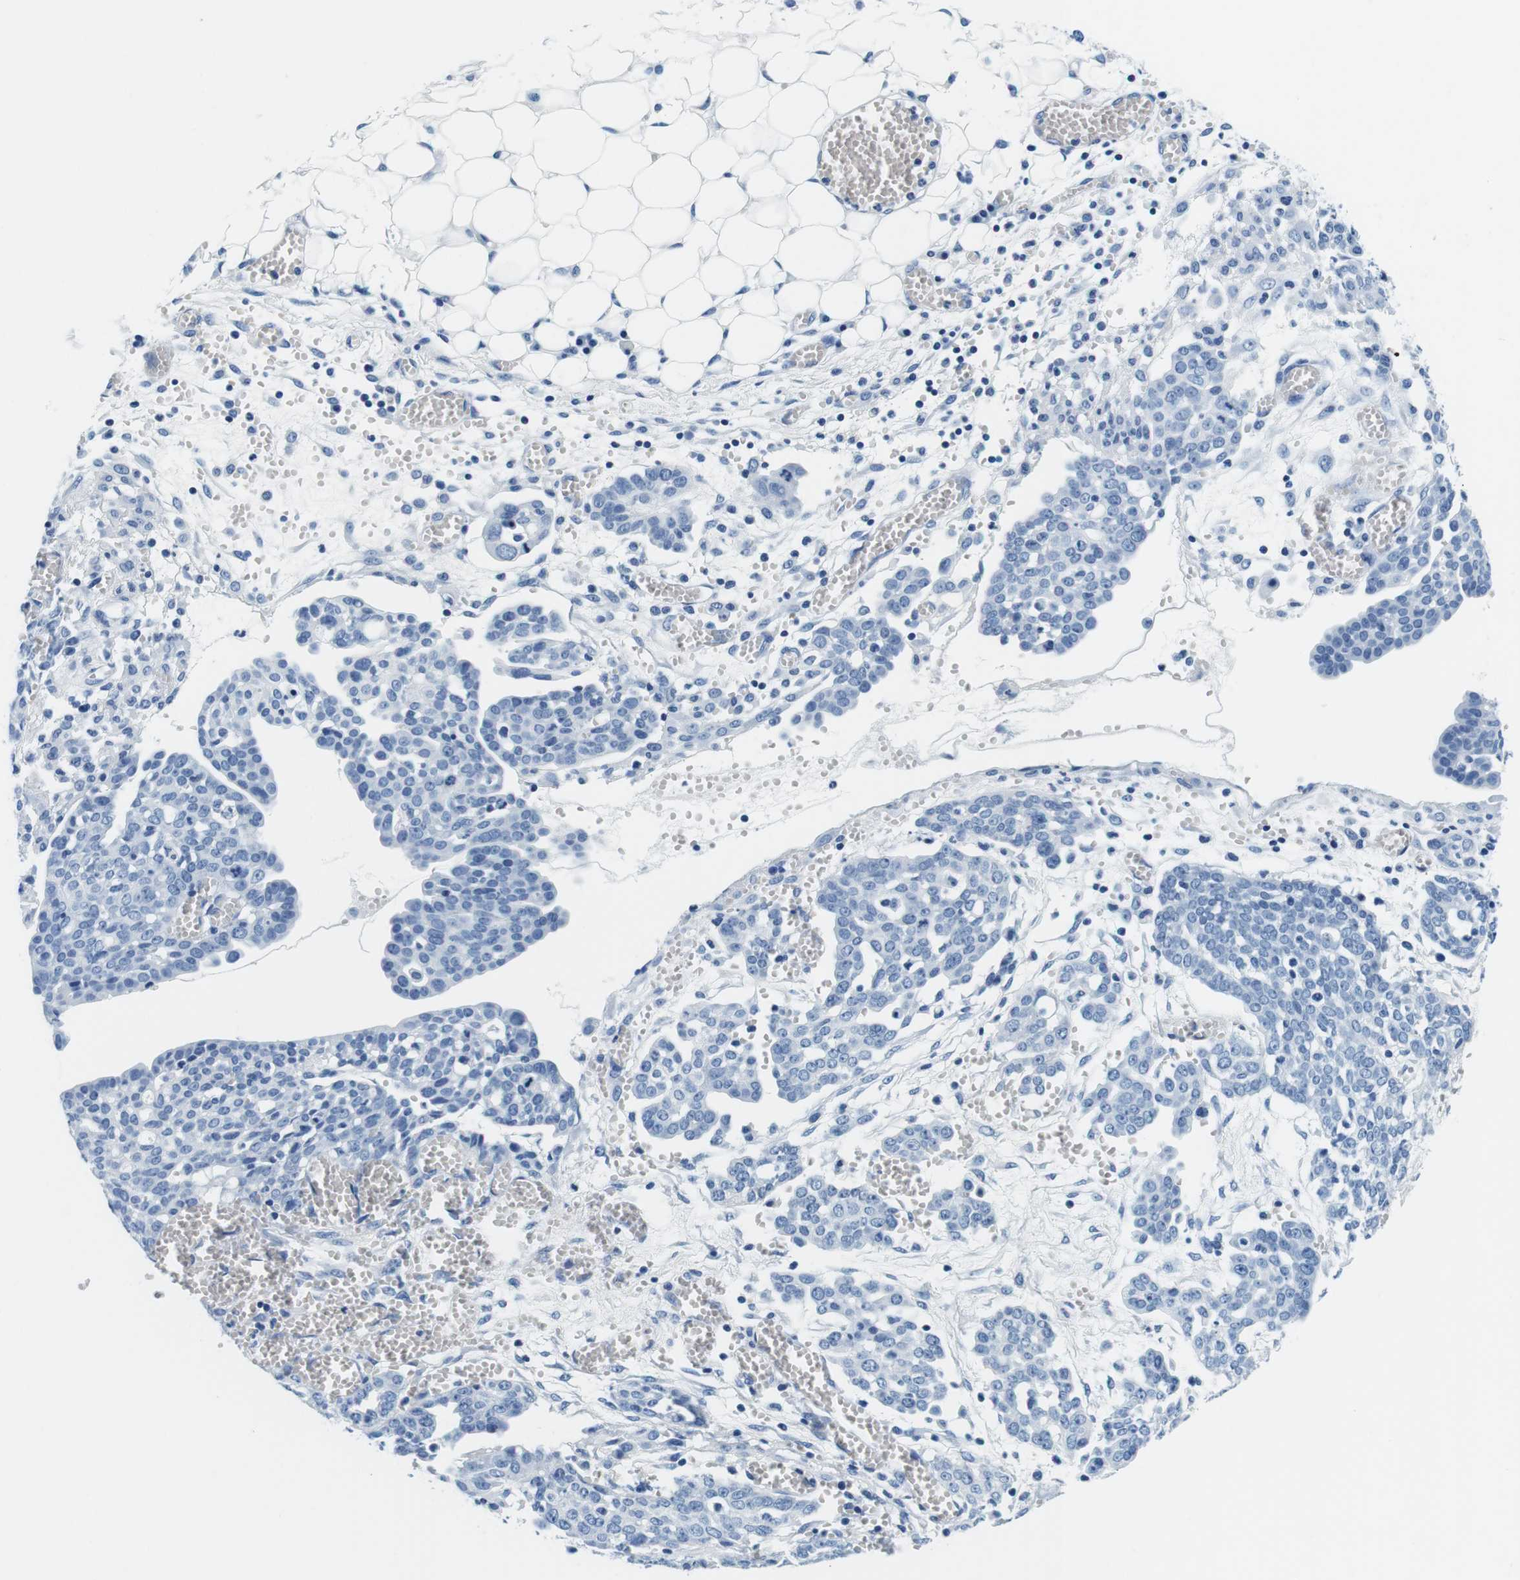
{"staining": {"intensity": "negative", "quantity": "none", "location": "none"}, "tissue": "ovarian cancer", "cell_type": "Tumor cells", "image_type": "cancer", "snomed": [{"axis": "morphology", "description": "Cystadenocarcinoma, serous, NOS"}, {"axis": "topography", "description": "Soft tissue"}, {"axis": "topography", "description": "Ovary"}], "caption": "The IHC micrograph has no significant staining in tumor cells of ovarian cancer tissue. (Stains: DAB immunohistochemistry with hematoxylin counter stain, Microscopy: brightfield microscopy at high magnification).", "gene": "ELANE", "patient": {"sex": "female", "age": 57}}